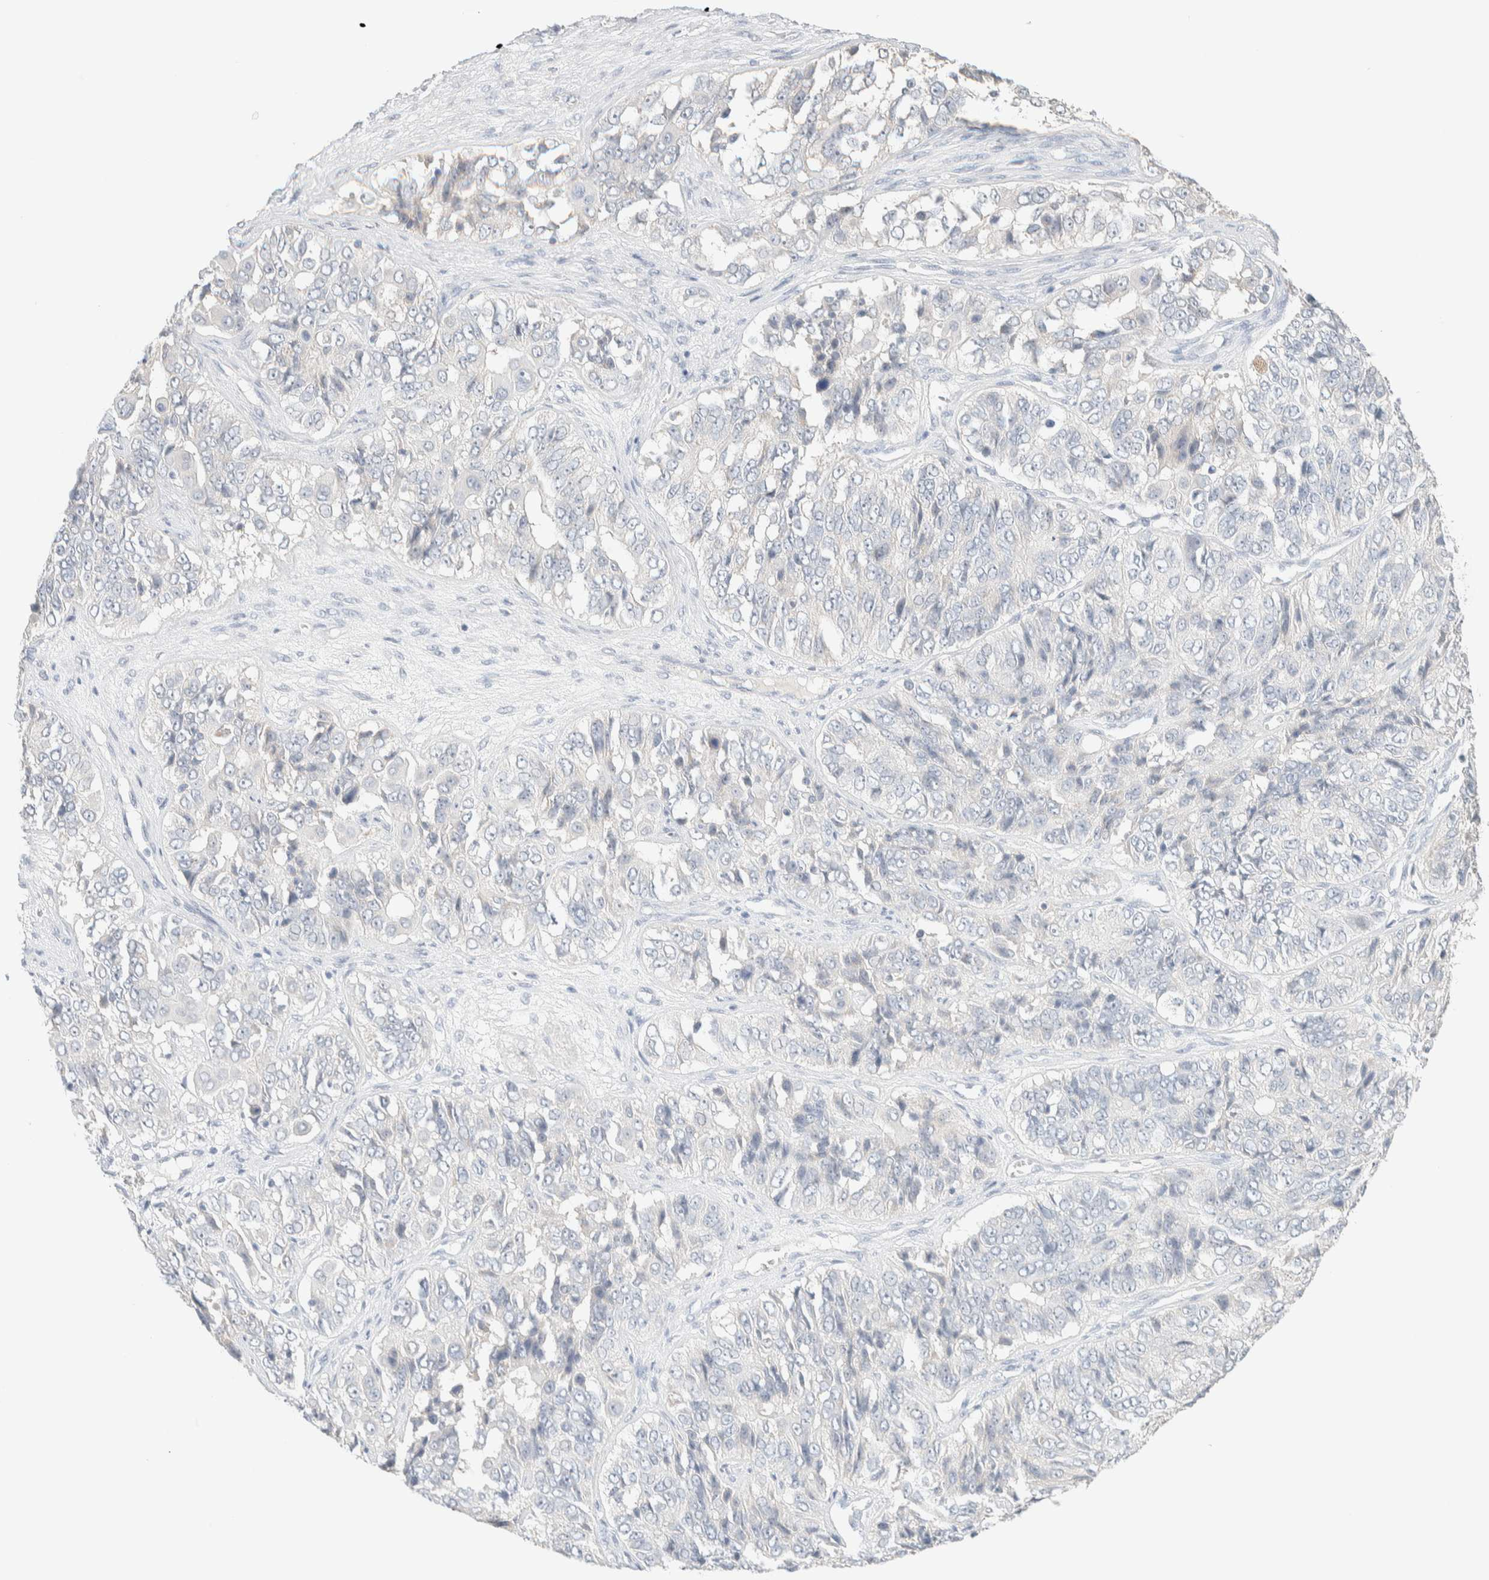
{"staining": {"intensity": "negative", "quantity": "none", "location": "none"}, "tissue": "ovarian cancer", "cell_type": "Tumor cells", "image_type": "cancer", "snomed": [{"axis": "morphology", "description": "Carcinoma, endometroid"}, {"axis": "topography", "description": "Ovary"}], "caption": "Immunohistochemistry (IHC) image of human ovarian cancer stained for a protein (brown), which shows no staining in tumor cells. The staining was performed using DAB to visualize the protein expression in brown, while the nuclei were stained in blue with hematoxylin (Magnification: 20x).", "gene": "RIDA", "patient": {"sex": "female", "age": 51}}